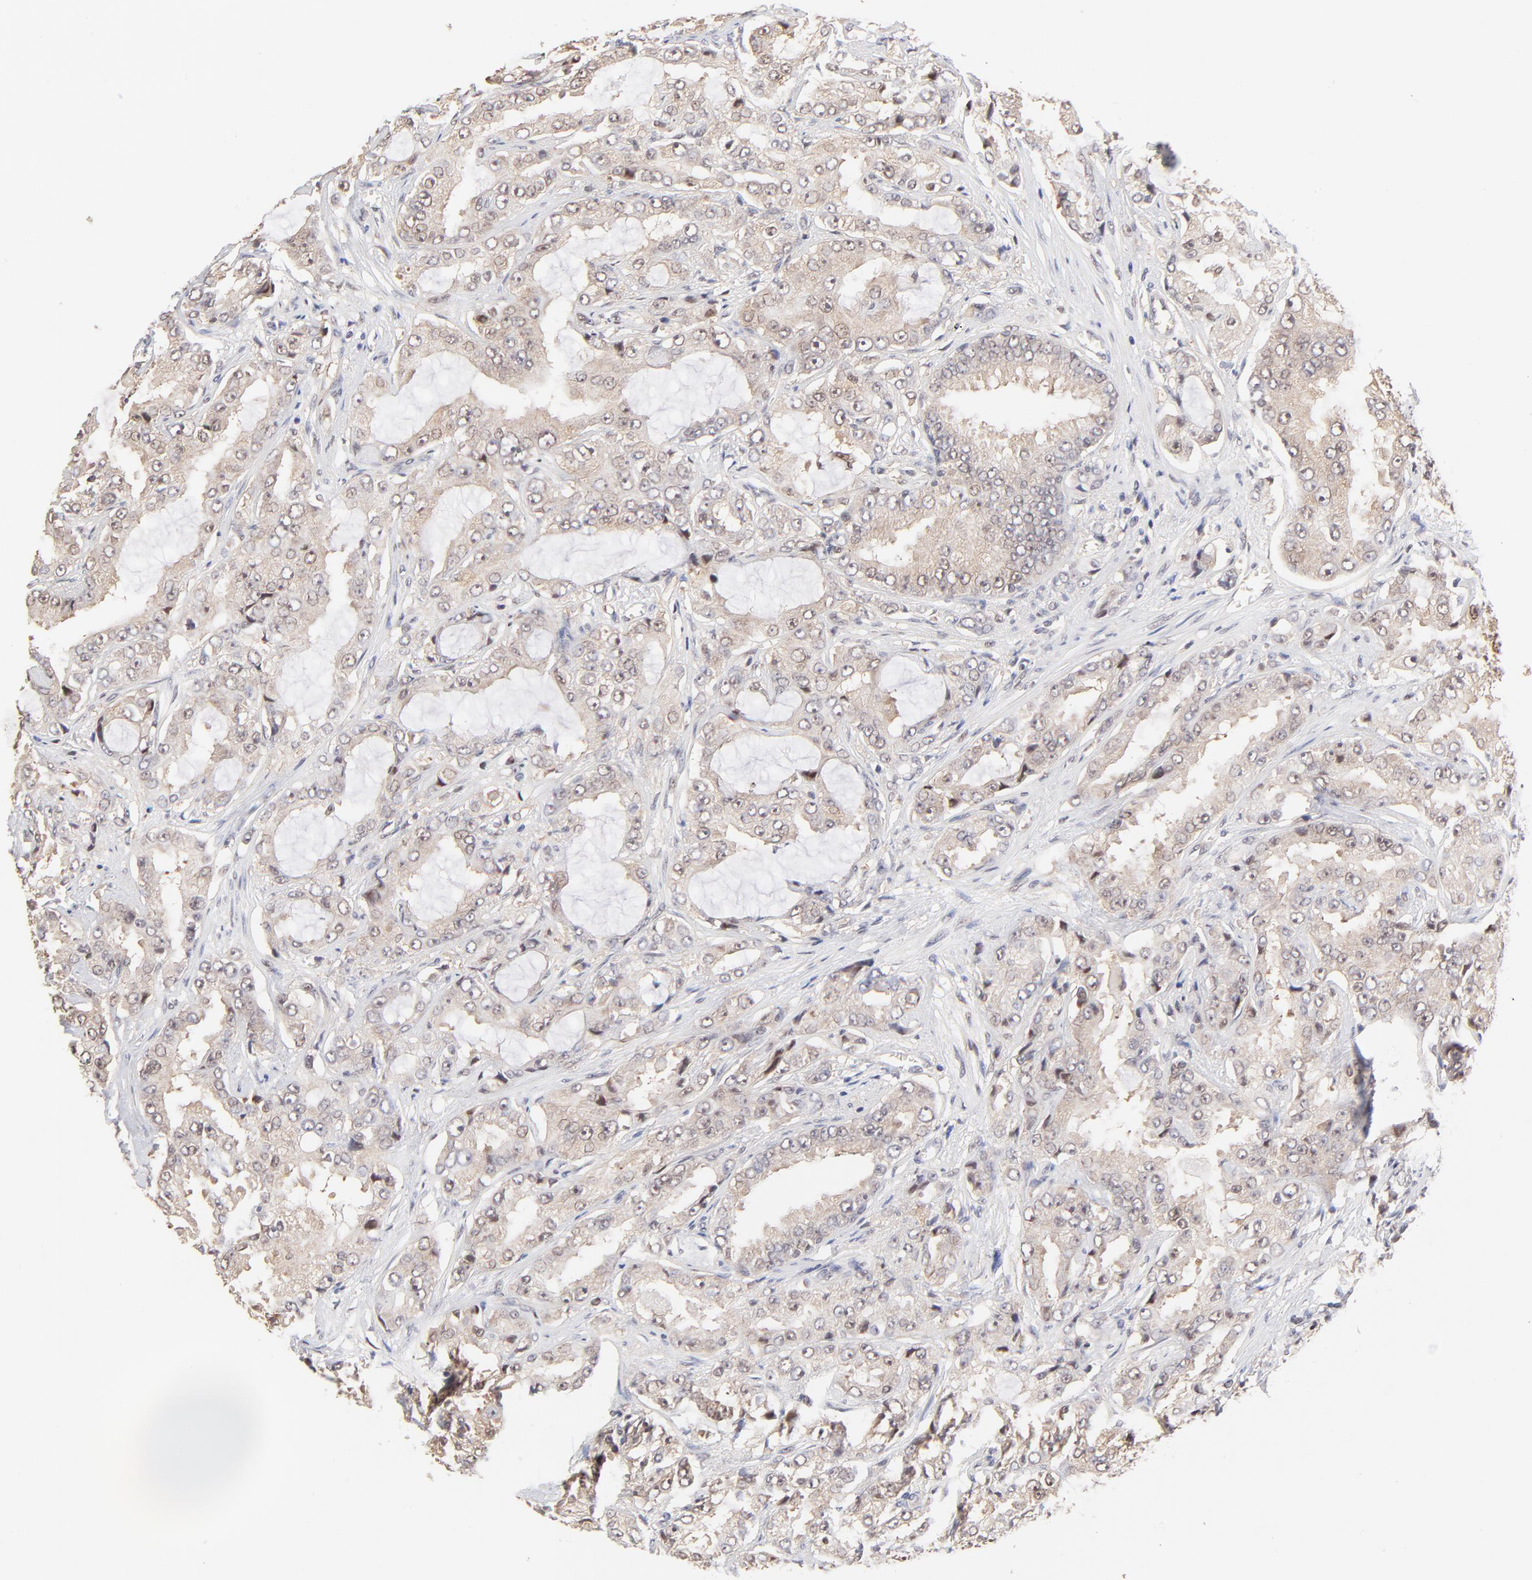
{"staining": {"intensity": "weak", "quantity": ">75%", "location": "cytoplasmic/membranous"}, "tissue": "prostate cancer", "cell_type": "Tumor cells", "image_type": "cancer", "snomed": [{"axis": "morphology", "description": "Adenocarcinoma, High grade"}, {"axis": "topography", "description": "Prostate"}], "caption": "Tumor cells demonstrate weak cytoplasmic/membranous staining in about >75% of cells in prostate cancer (high-grade adenocarcinoma).", "gene": "PSMC4", "patient": {"sex": "male", "age": 73}}